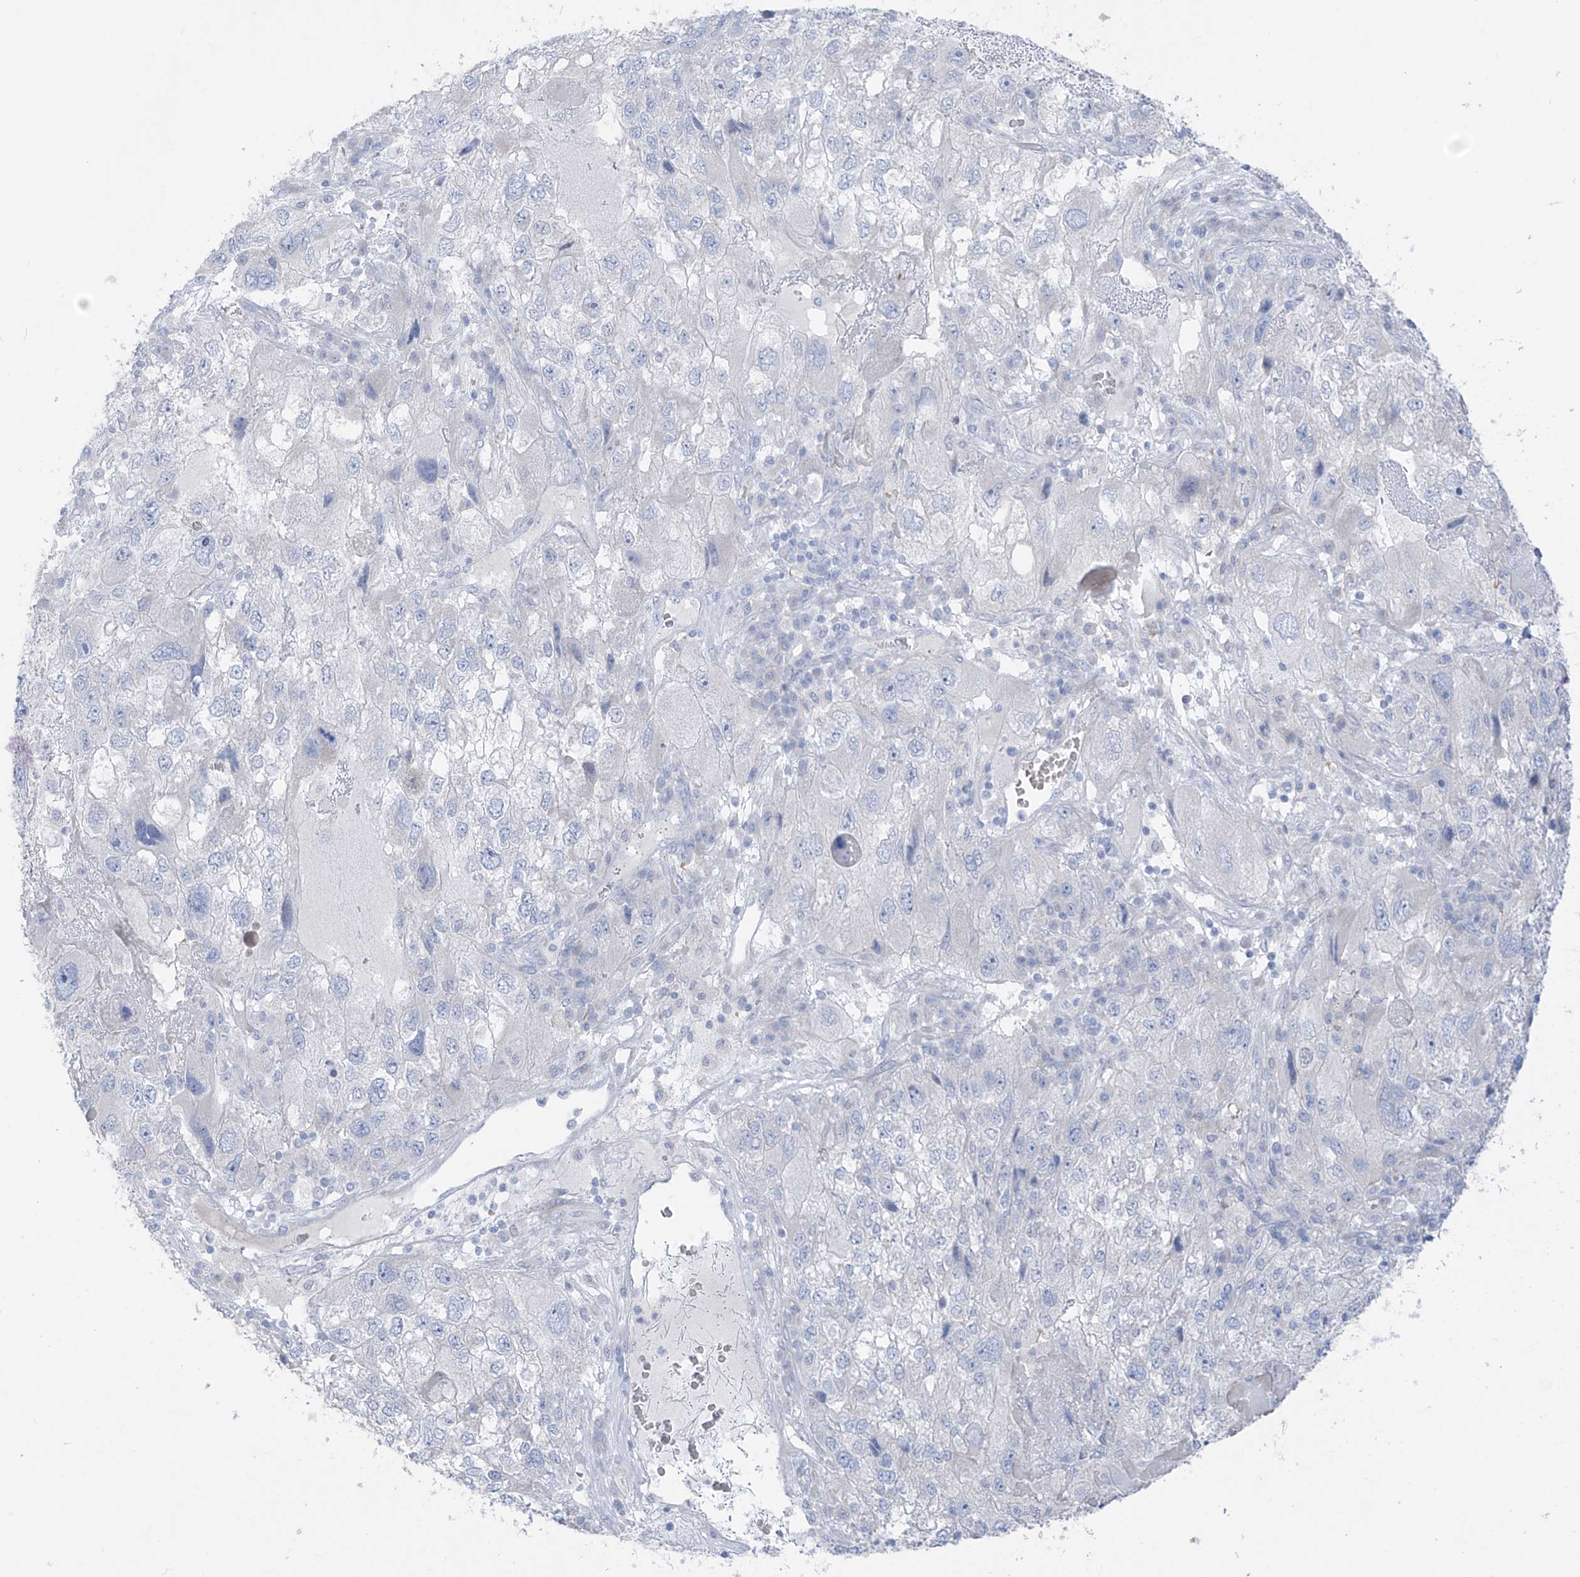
{"staining": {"intensity": "negative", "quantity": "none", "location": "none"}, "tissue": "endometrial cancer", "cell_type": "Tumor cells", "image_type": "cancer", "snomed": [{"axis": "morphology", "description": "Adenocarcinoma, NOS"}, {"axis": "topography", "description": "Endometrium"}], "caption": "Tumor cells are negative for protein expression in human endometrial cancer (adenocarcinoma).", "gene": "ASPRV1", "patient": {"sex": "female", "age": 49}}